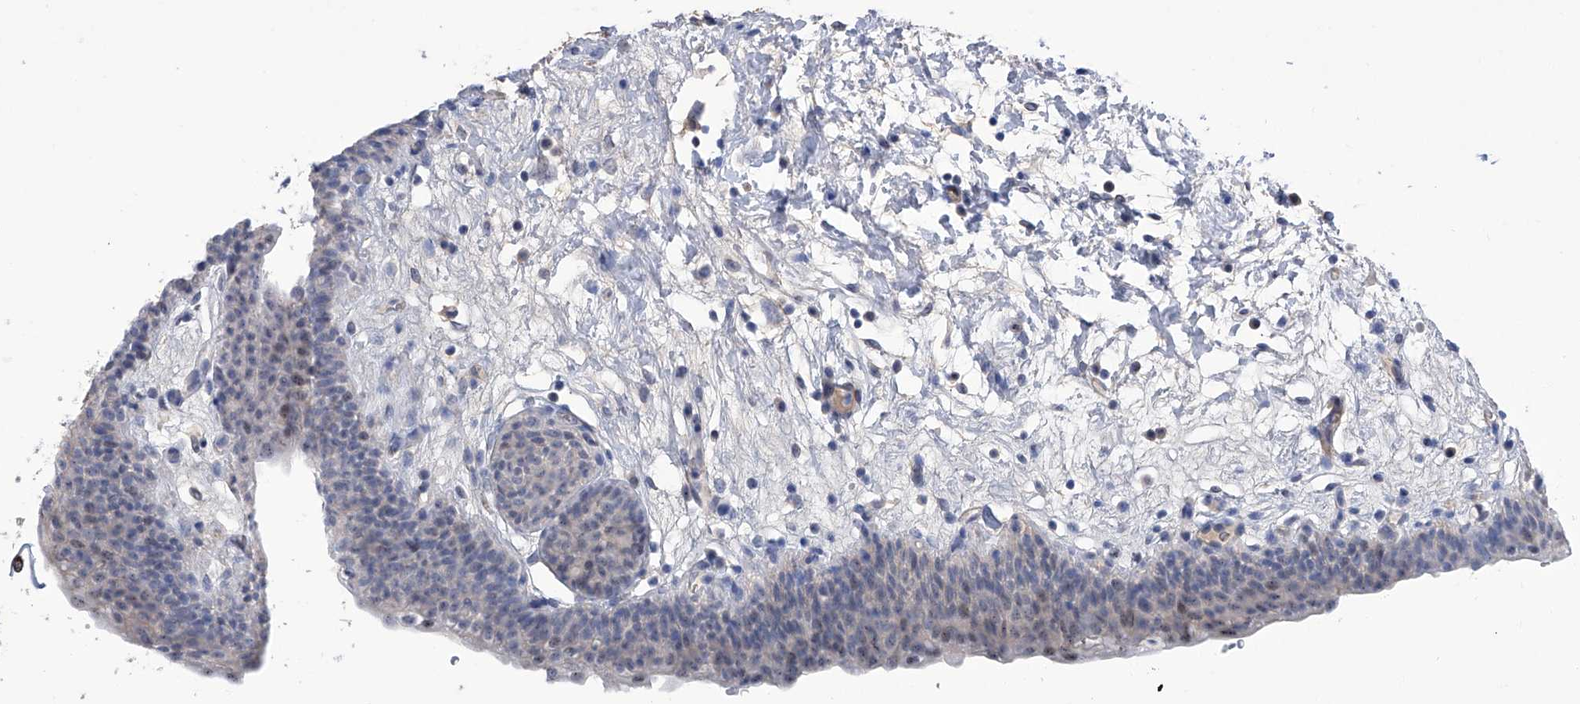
{"staining": {"intensity": "weak", "quantity": "<25%", "location": "nuclear"}, "tissue": "urinary bladder", "cell_type": "Urothelial cells", "image_type": "normal", "snomed": [{"axis": "morphology", "description": "Normal tissue, NOS"}, {"axis": "topography", "description": "Urinary bladder"}], "caption": "This image is of benign urinary bladder stained with IHC to label a protein in brown with the nuclei are counter-stained blue. There is no staining in urothelial cells.", "gene": "PGM3", "patient": {"sex": "male", "age": 83}}